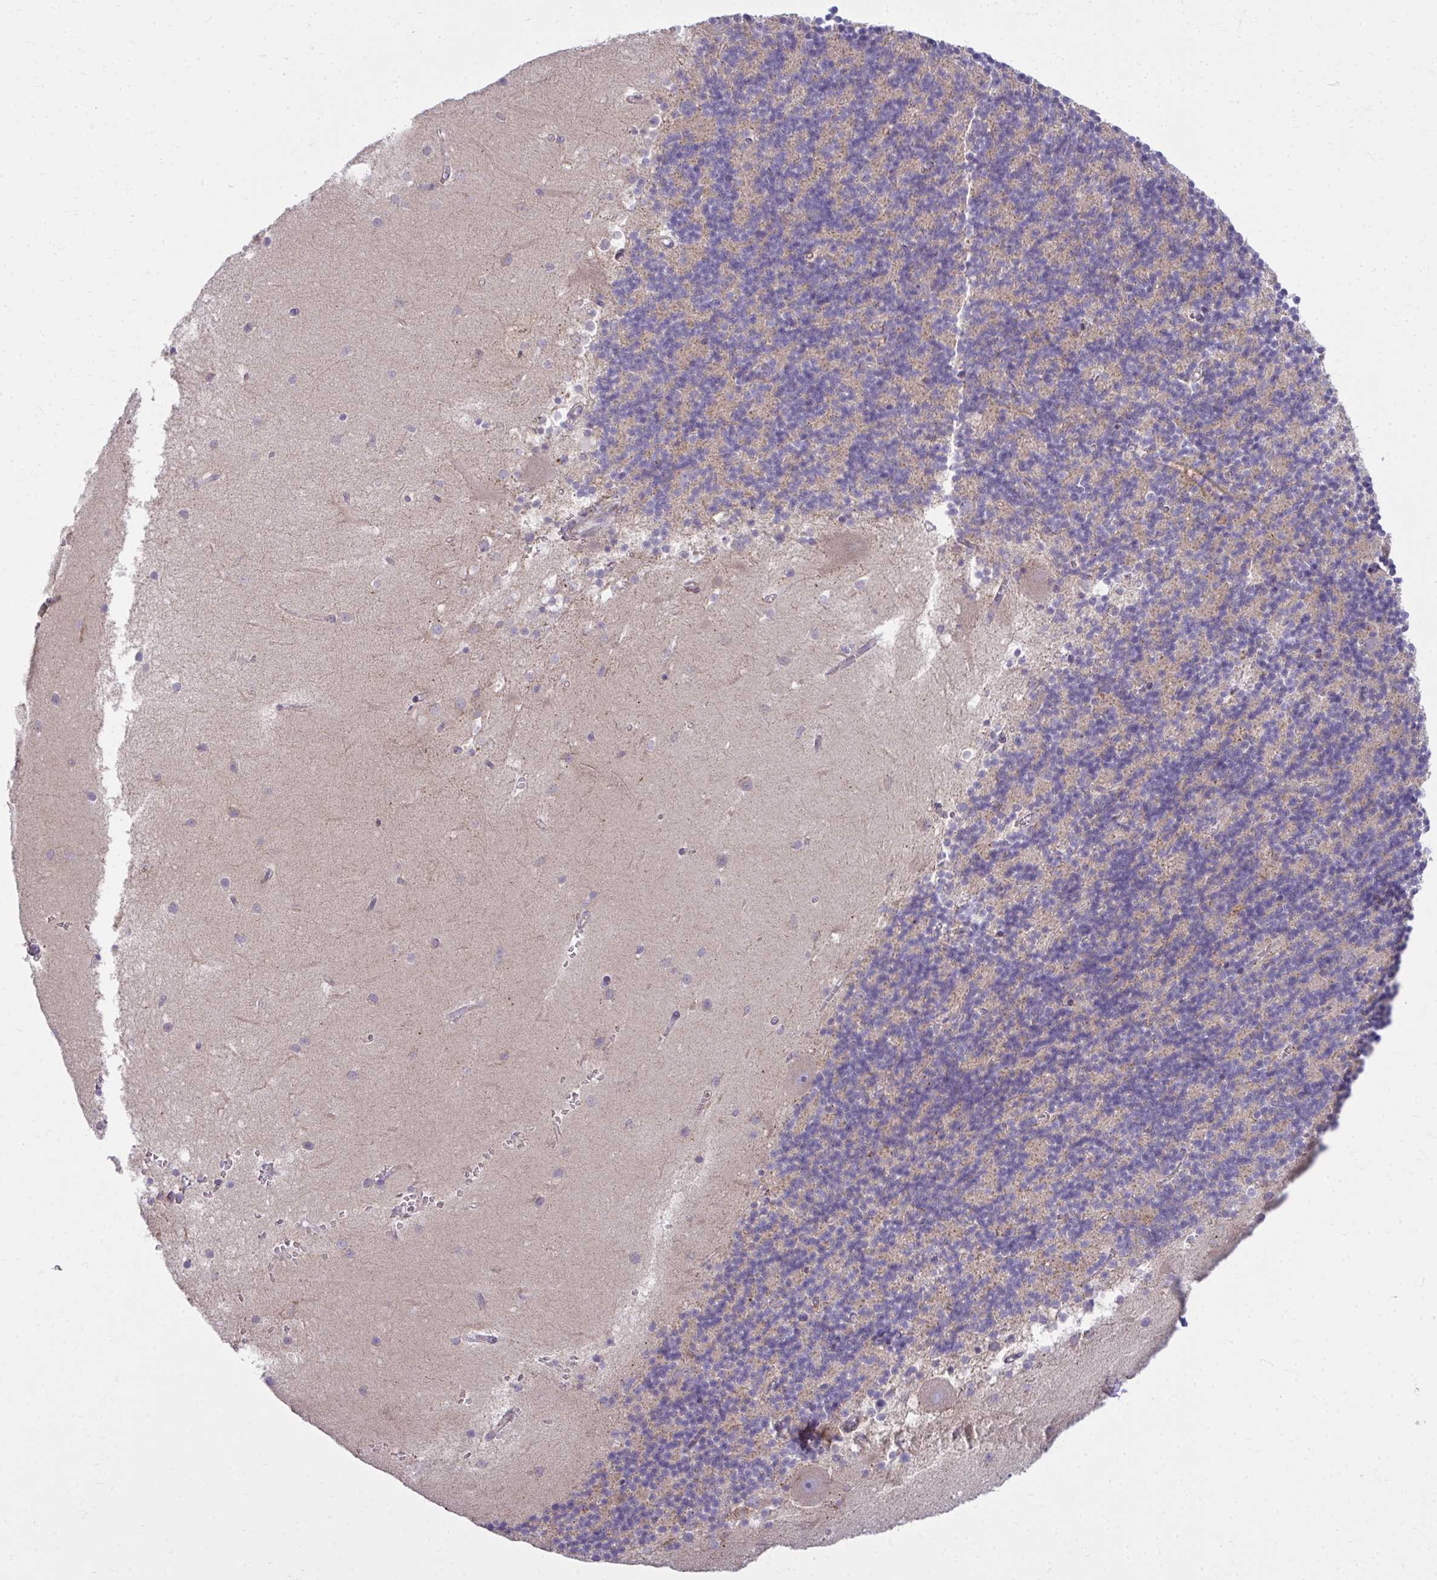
{"staining": {"intensity": "moderate", "quantity": "<25%", "location": "cytoplasmic/membranous"}, "tissue": "cerebellum", "cell_type": "Cells in granular layer", "image_type": "normal", "snomed": [{"axis": "morphology", "description": "Normal tissue, NOS"}, {"axis": "topography", "description": "Cerebellum"}], "caption": "Approximately <25% of cells in granular layer in unremarkable cerebellum demonstrate moderate cytoplasmic/membranous protein expression as visualized by brown immunohistochemical staining.", "gene": "C16orf54", "patient": {"sex": "male", "age": 54}}